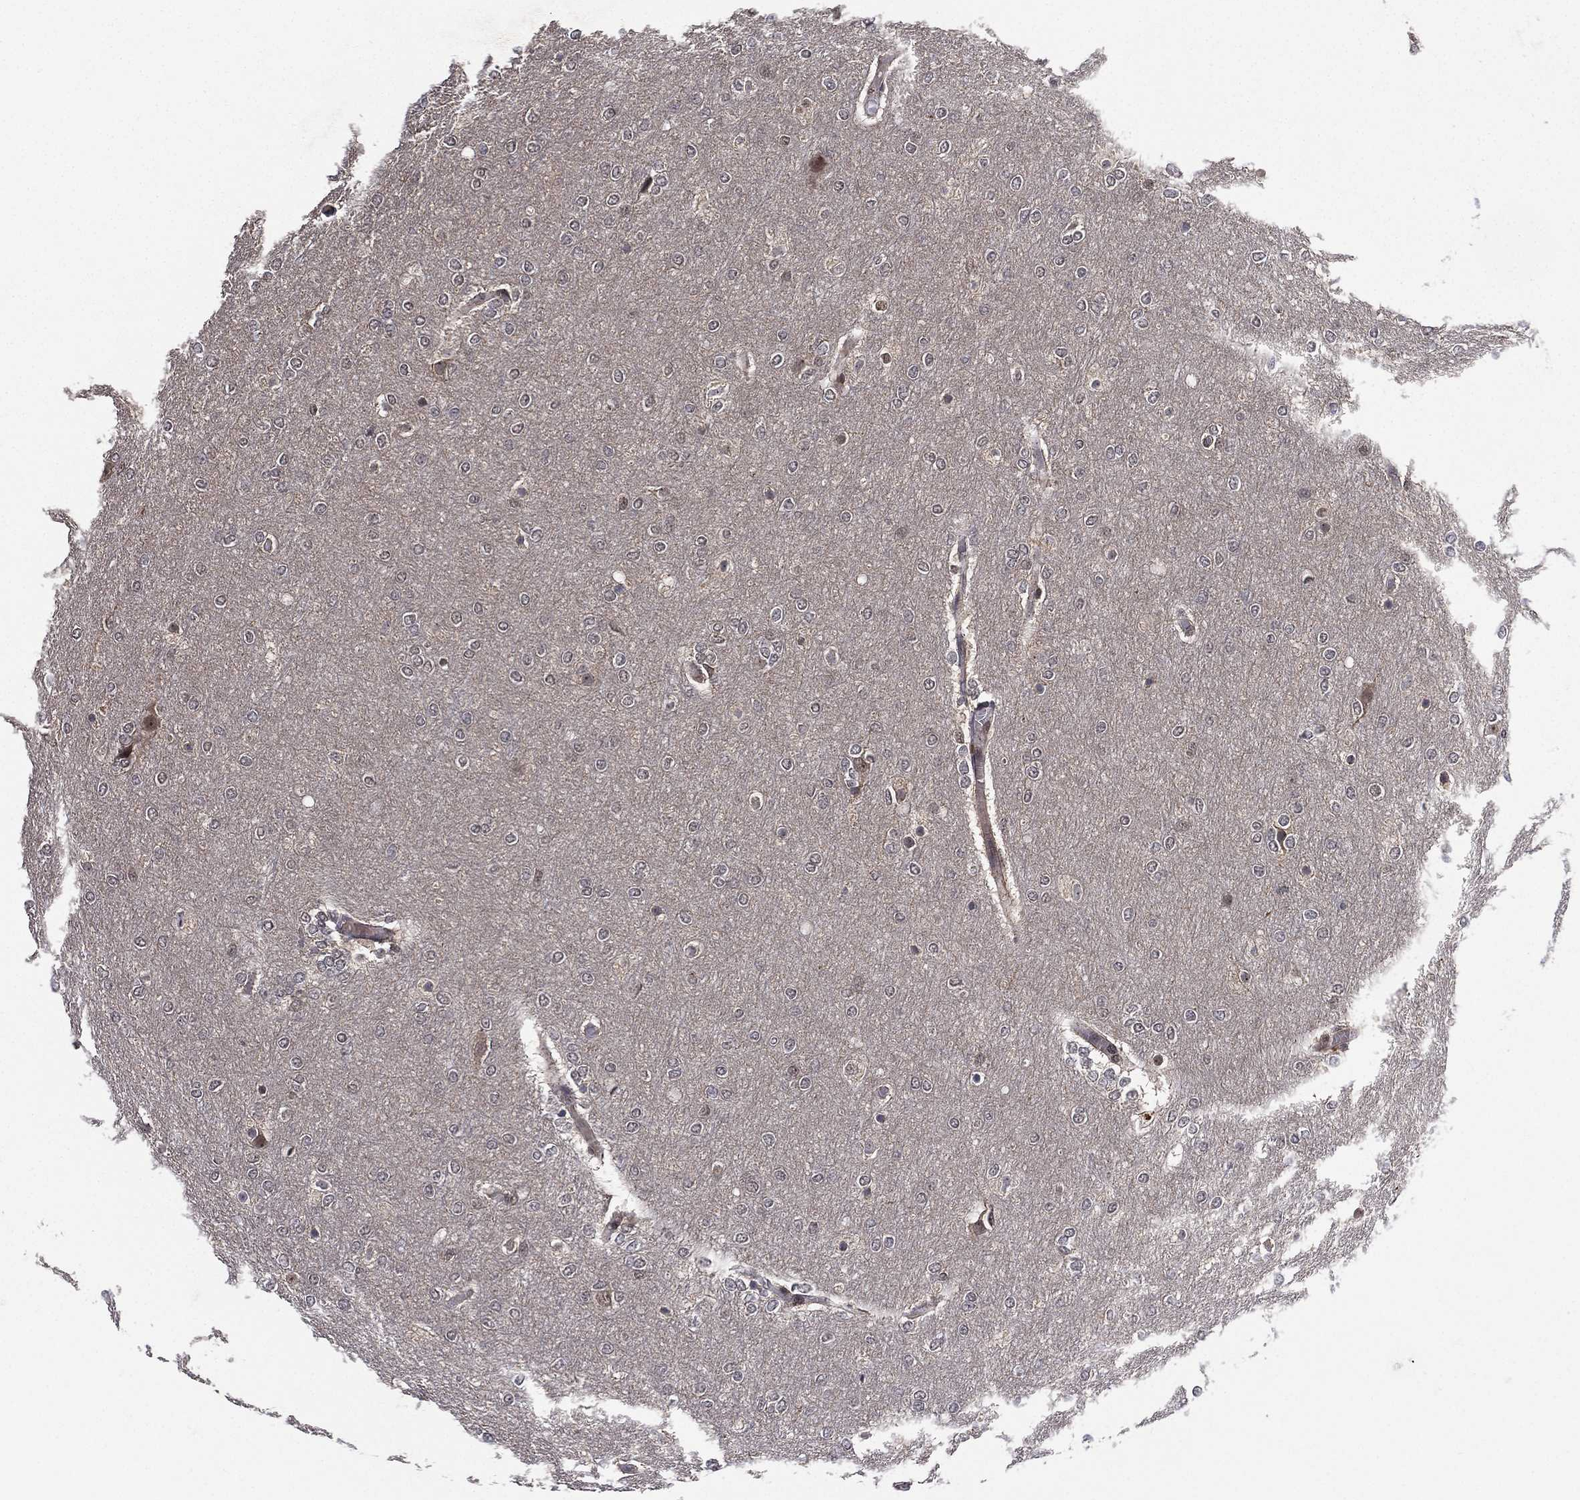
{"staining": {"intensity": "negative", "quantity": "none", "location": "none"}, "tissue": "glioma", "cell_type": "Tumor cells", "image_type": "cancer", "snomed": [{"axis": "morphology", "description": "Glioma, malignant, High grade"}, {"axis": "topography", "description": "Brain"}], "caption": "Tumor cells show no significant protein expression in glioma.", "gene": "NELFCD", "patient": {"sex": "female", "age": 61}}